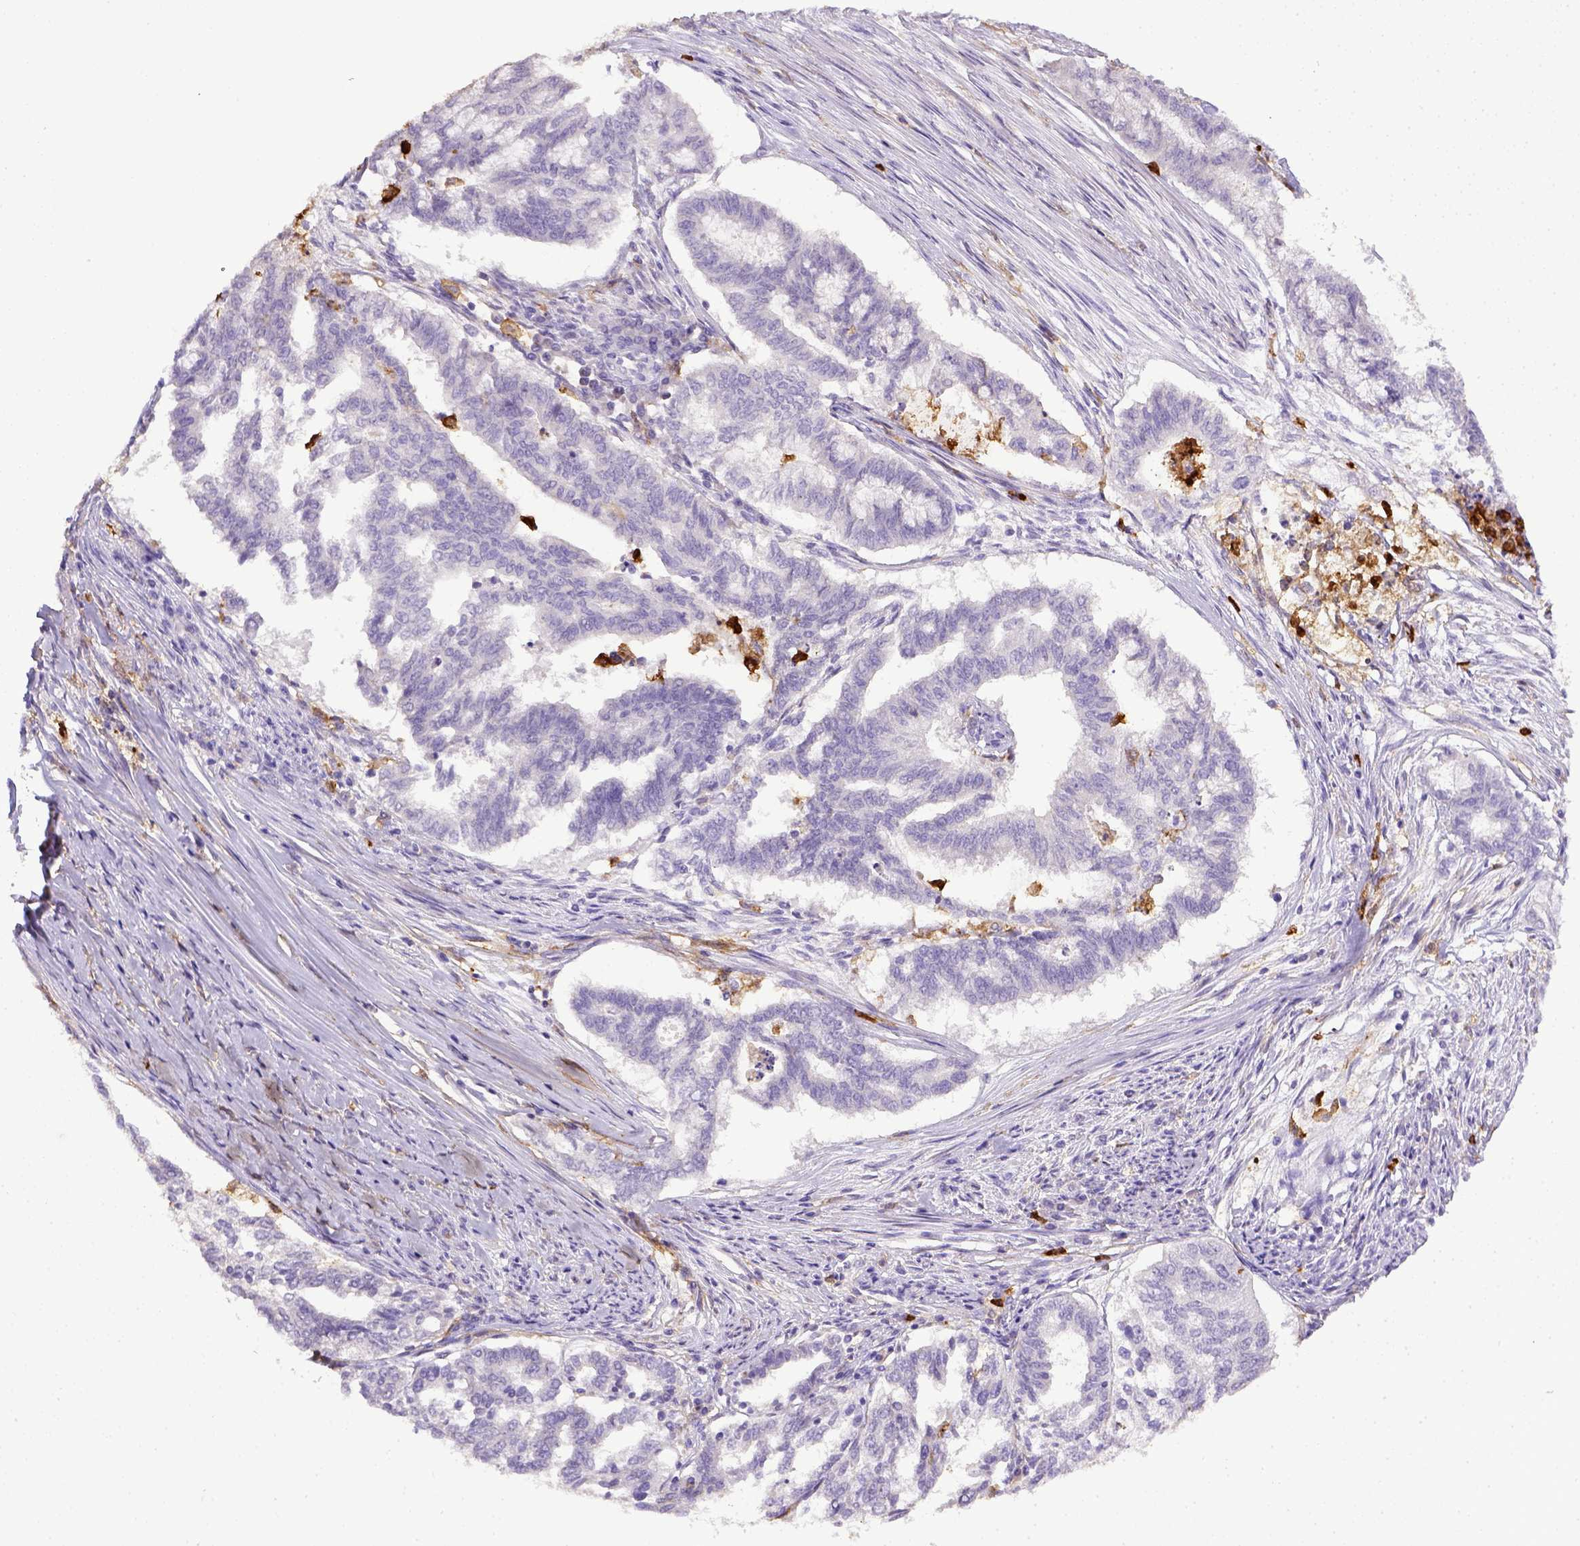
{"staining": {"intensity": "negative", "quantity": "none", "location": "none"}, "tissue": "endometrial cancer", "cell_type": "Tumor cells", "image_type": "cancer", "snomed": [{"axis": "morphology", "description": "Adenocarcinoma, NOS"}, {"axis": "topography", "description": "Endometrium"}], "caption": "Tumor cells show no significant protein positivity in endometrial cancer (adenocarcinoma).", "gene": "ITGAM", "patient": {"sex": "female", "age": 79}}